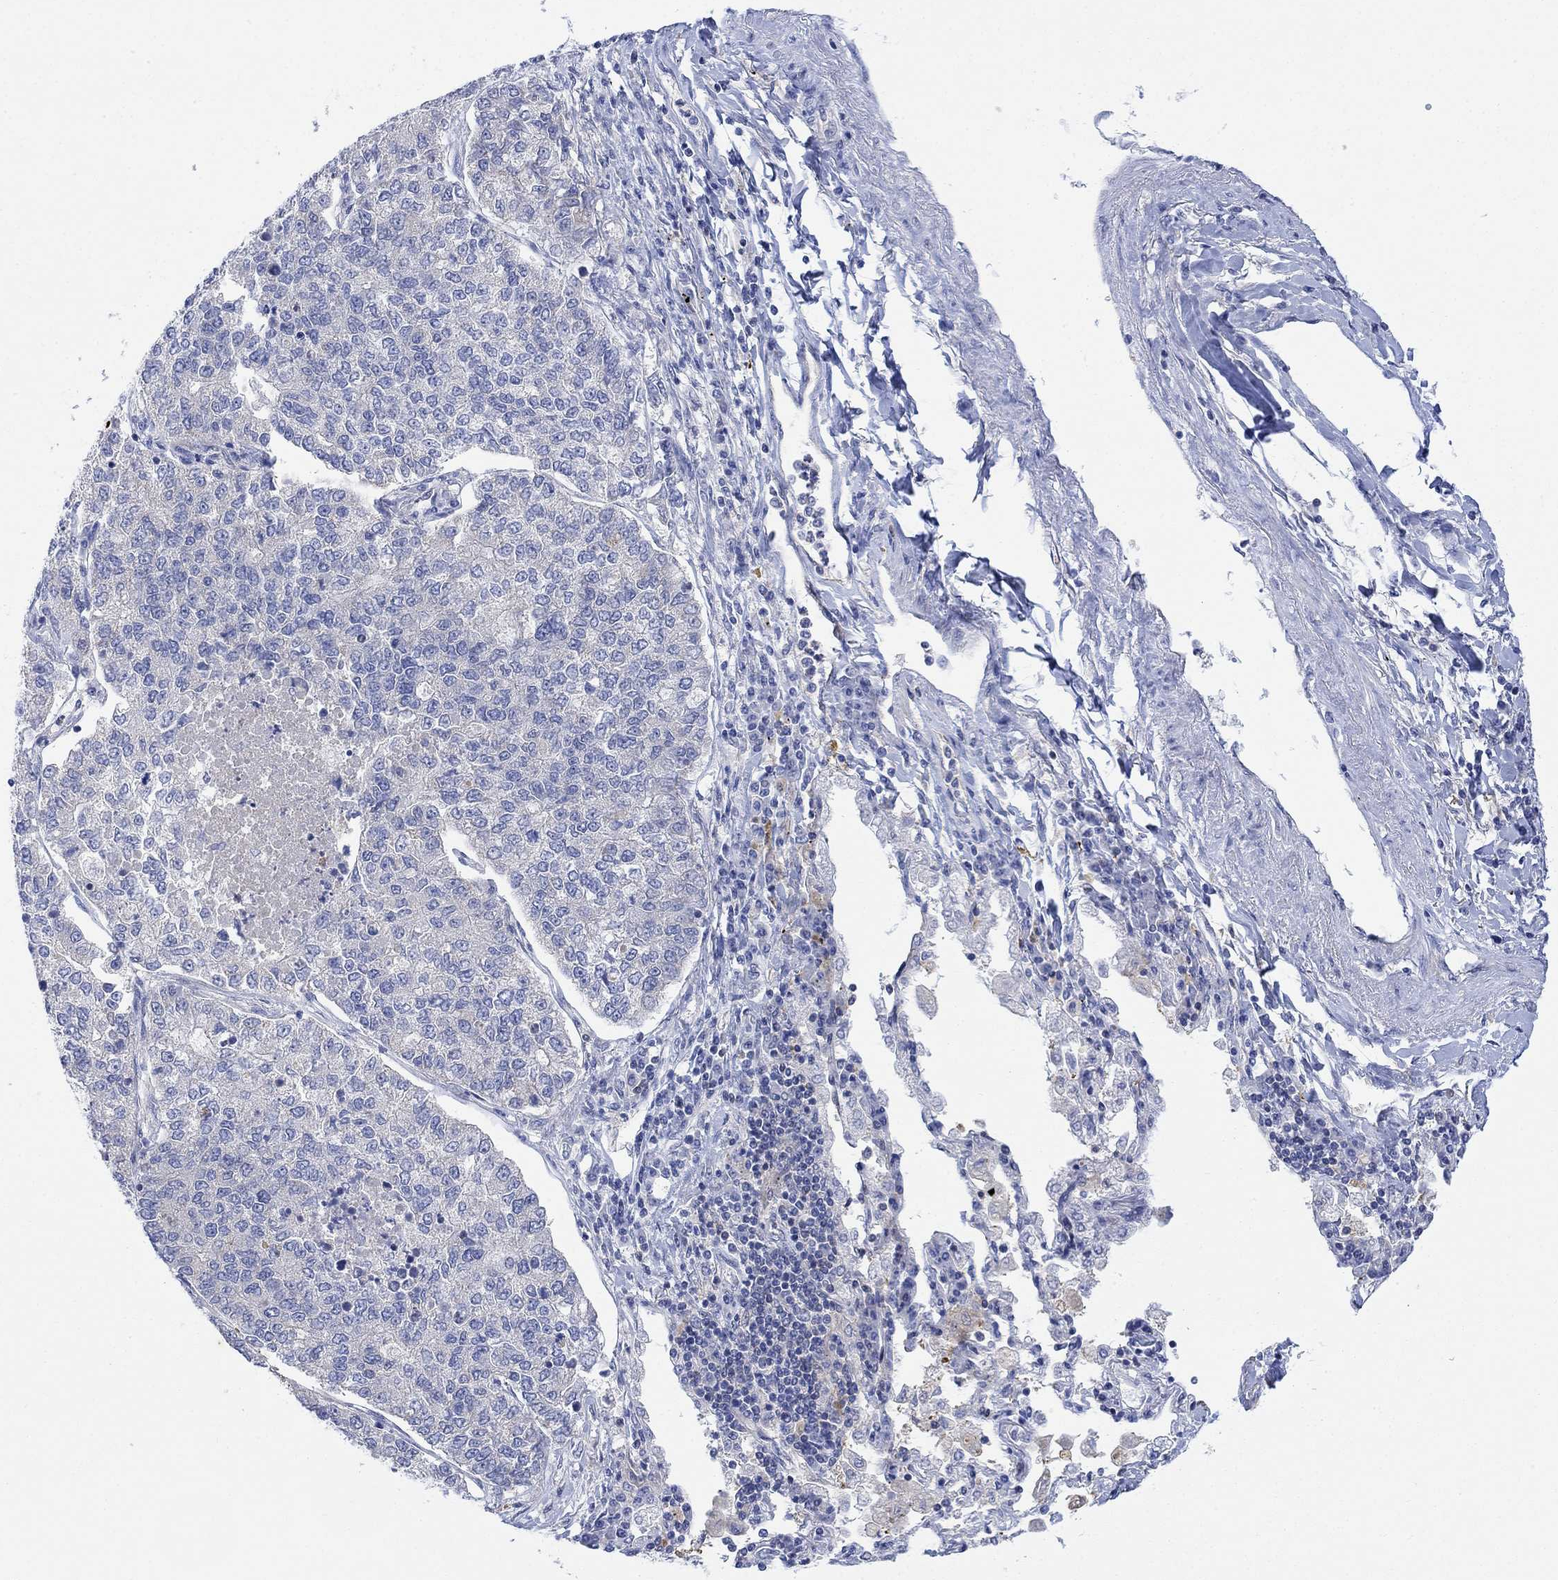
{"staining": {"intensity": "negative", "quantity": "none", "location": "none"}, "tissue": "lung cancer", "cell_type": "Tumor cells", "image_type": "cancer", "snomed": [{"axis": "morphology", "description": "Adenocarcinoma, NOS"}, {"axis": "topography", "description": "Lung"}], "caption": "Lung cancer (adenocarcinoma) was stained to show a protein in brown. There is no significant expression in tumor cells.", "gene": "ARSK", "patient": {"sex": "male", "age": 49}}